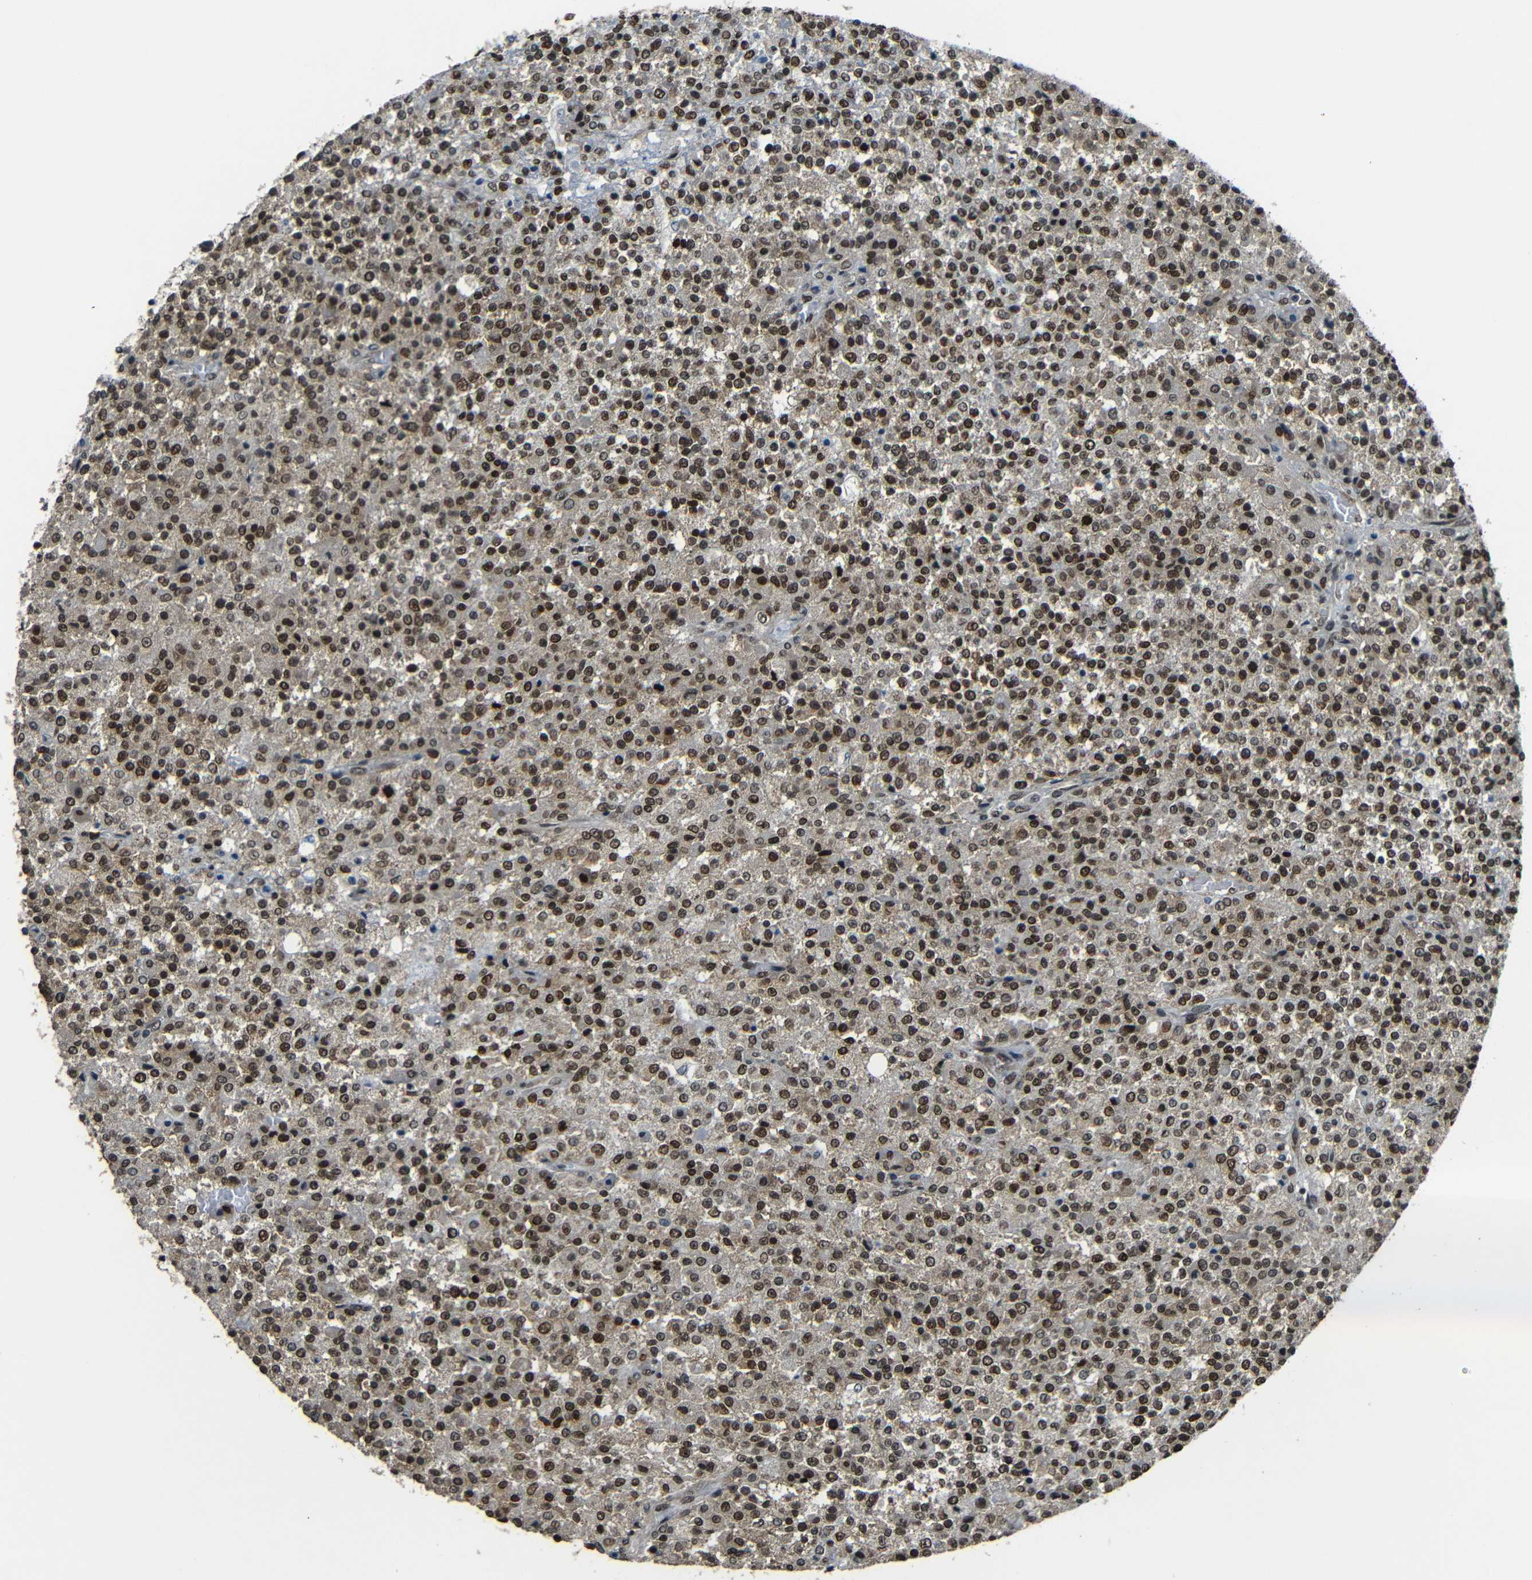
{"staining": {"intensity": "strong", "quantity": ">75%", "location": "cytoplasmic/membranous,nuclear"}, "tissue": "testis cancer", "cell_type": "Tumor cells", "image_type": "cancer", "snomed": [{"axis": "morphology", "description": "Seminoma, NOS"}, {"axis": "topography", "description": "Testis"}], "caption": "The image displays staining of testis seminoma, revealing strong cytoplasmic/membranous and nuclear protein positivity (brown color) within tumor cells. The protein of interest is shown in brown color, while the nuclei are stained blue.", "gene": "PSIP1", "patient": {"sex": "male", "age": 59}}